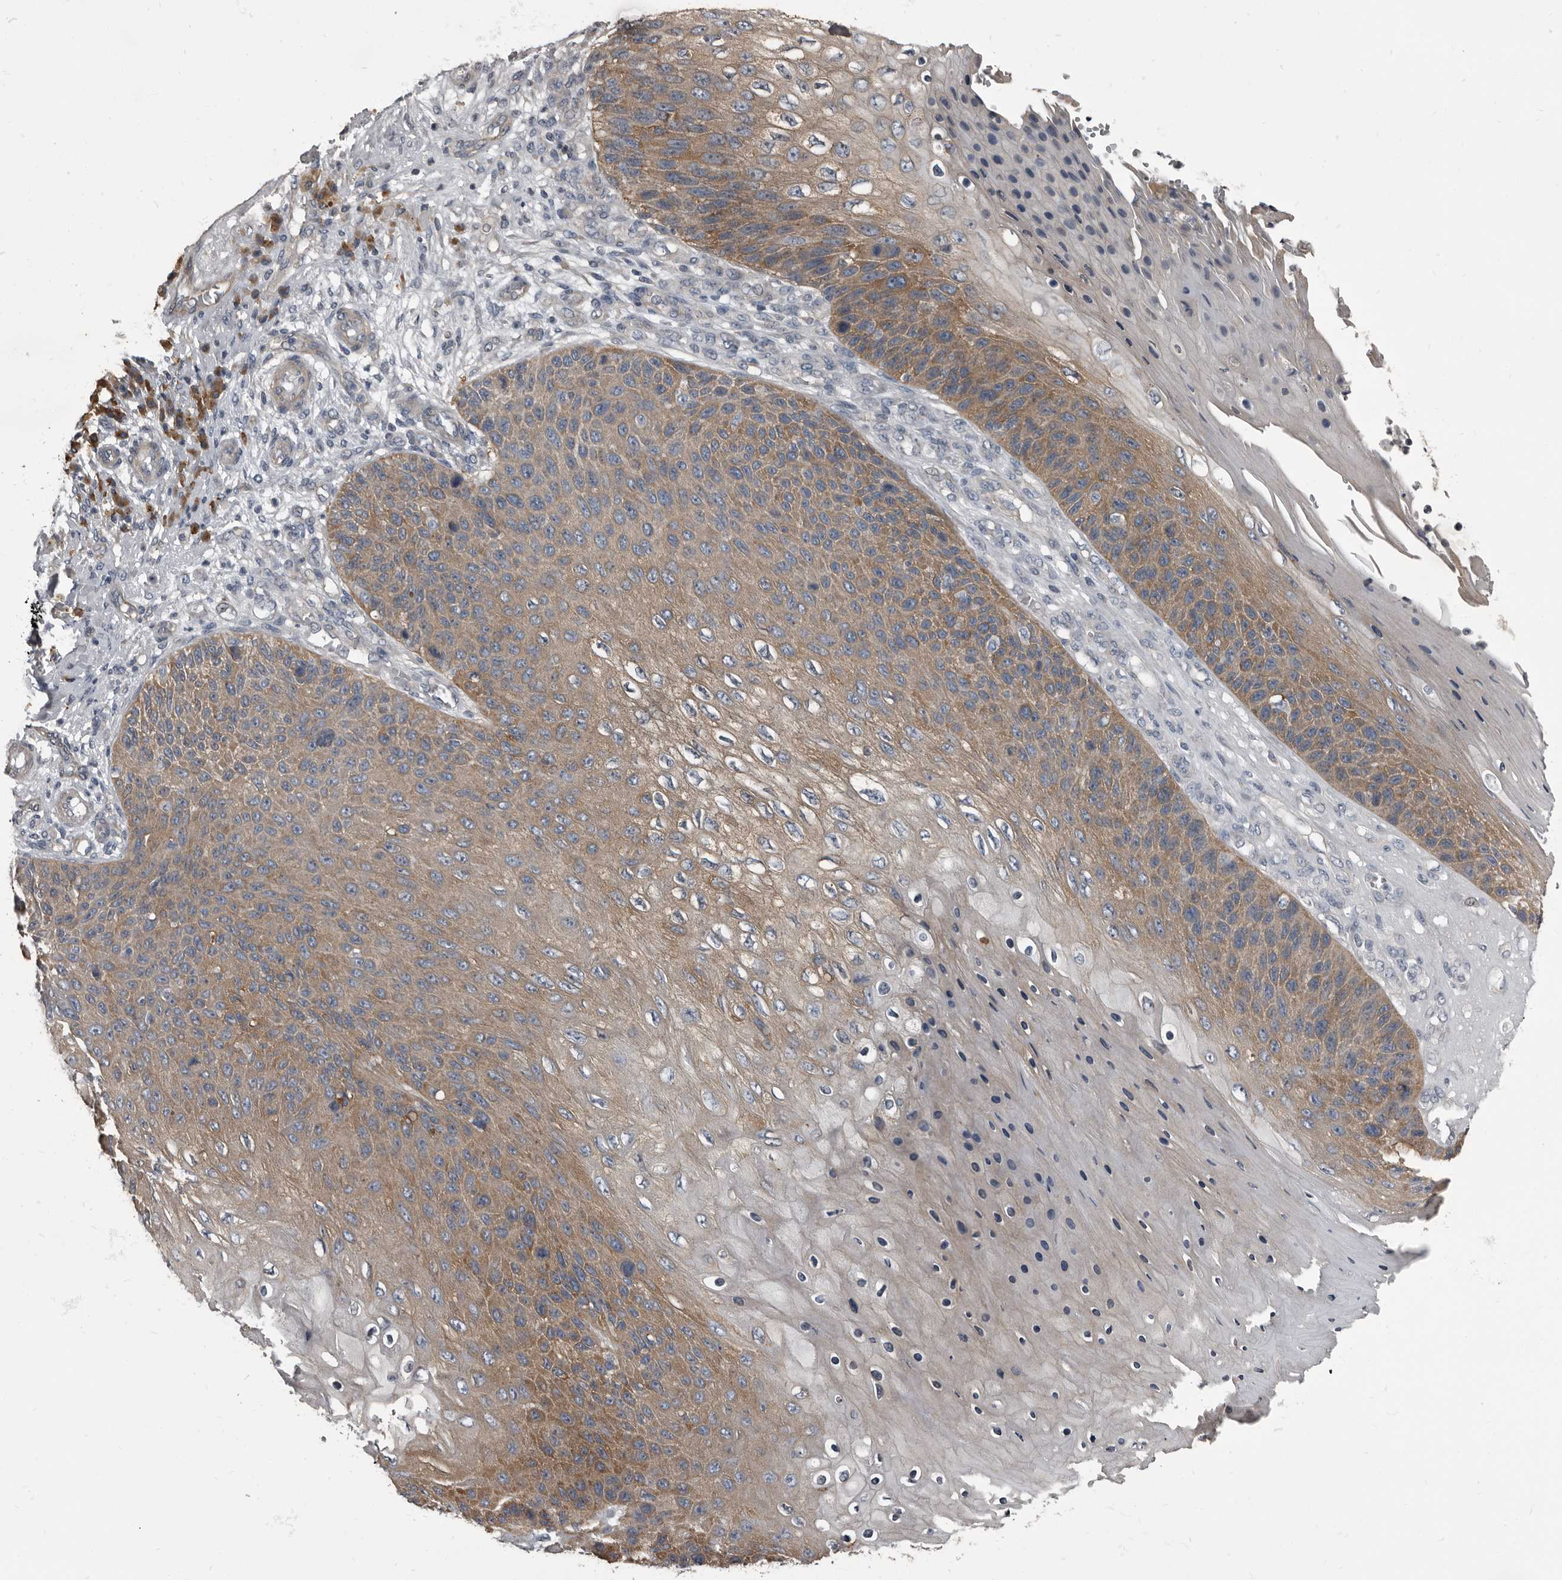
{"staining": {"intensity": "moderate", "quantity": ">75%", "location": "cytoplasmic/membranous"}, "tissue": "skin cancer", "cell_type": "Tumor cells", "image_type": "cancer", "snomed": [{"axis": "morphology", "description": "Squamous cell carcinoma, NOS"}, {"axis": "topography", "description": "Skin"}], "caption": "This is an image of immunohistochemistry staining of skin cancer (squamous cell carcinoma), which shows moderate staining in the cytoplasmic/membranous of tumor cells.", "gene": "TPD52L1", "patient": {"sex": "female", "age": 88}}